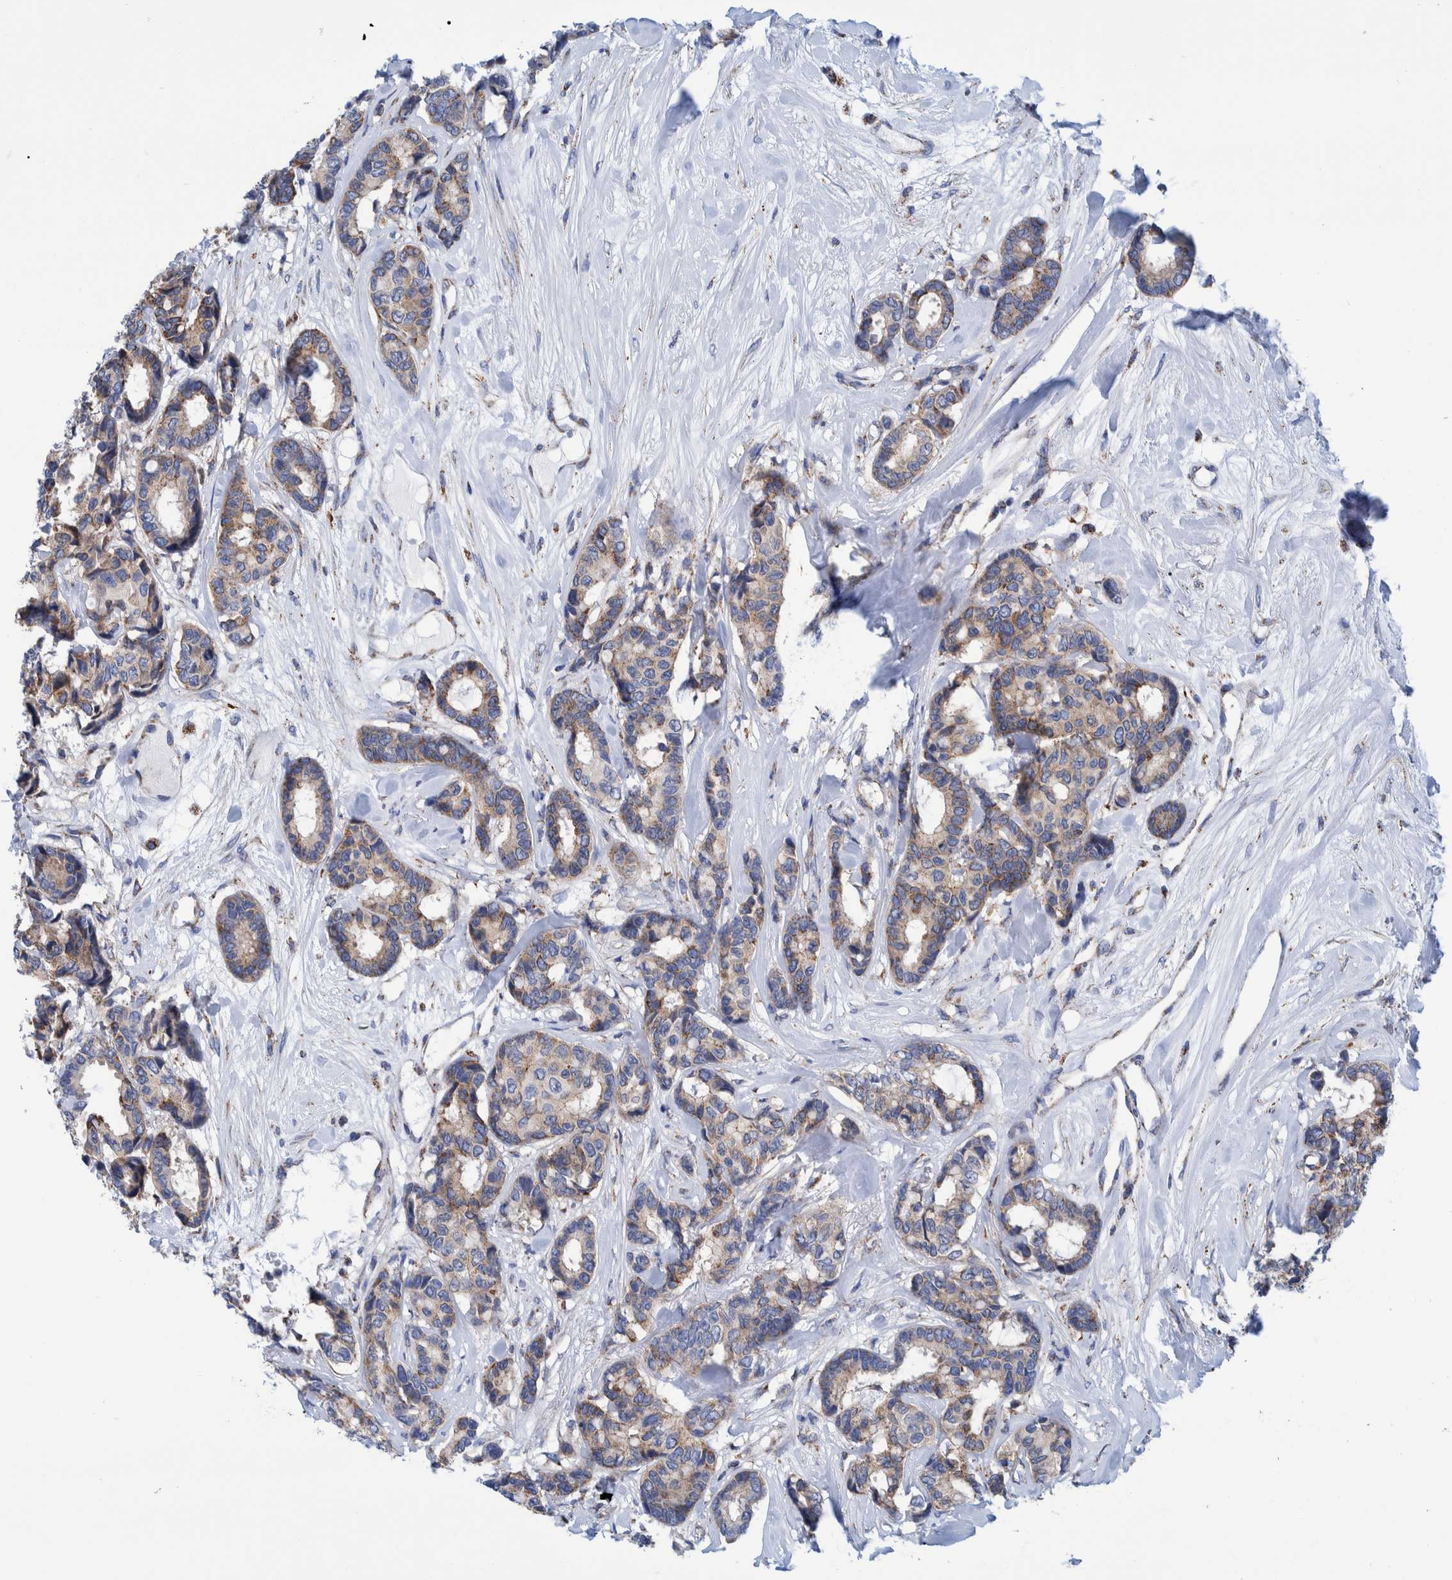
{"staining": {"intensity": "weak", "quantity": ">75%", "location": "cytoplasmic/membranous"}, "tissue": "breast cancer", "cell_type": "Tumor cells", "image_type": "cancer", "snomed": [{"axis": "morphology", "description": "Duct carcinoma"}, {"axis": "topography", "description": "Breast"}], "caption": "Approximately >75% of tumor cells in breast infiltrating ductal carcinoma reveal weak cytoplasmic/membranous protein staining as visualized by brown immunohistochemical staining.", "gene": "BZW2", "patient": {"sex": "female", "age": 87}}